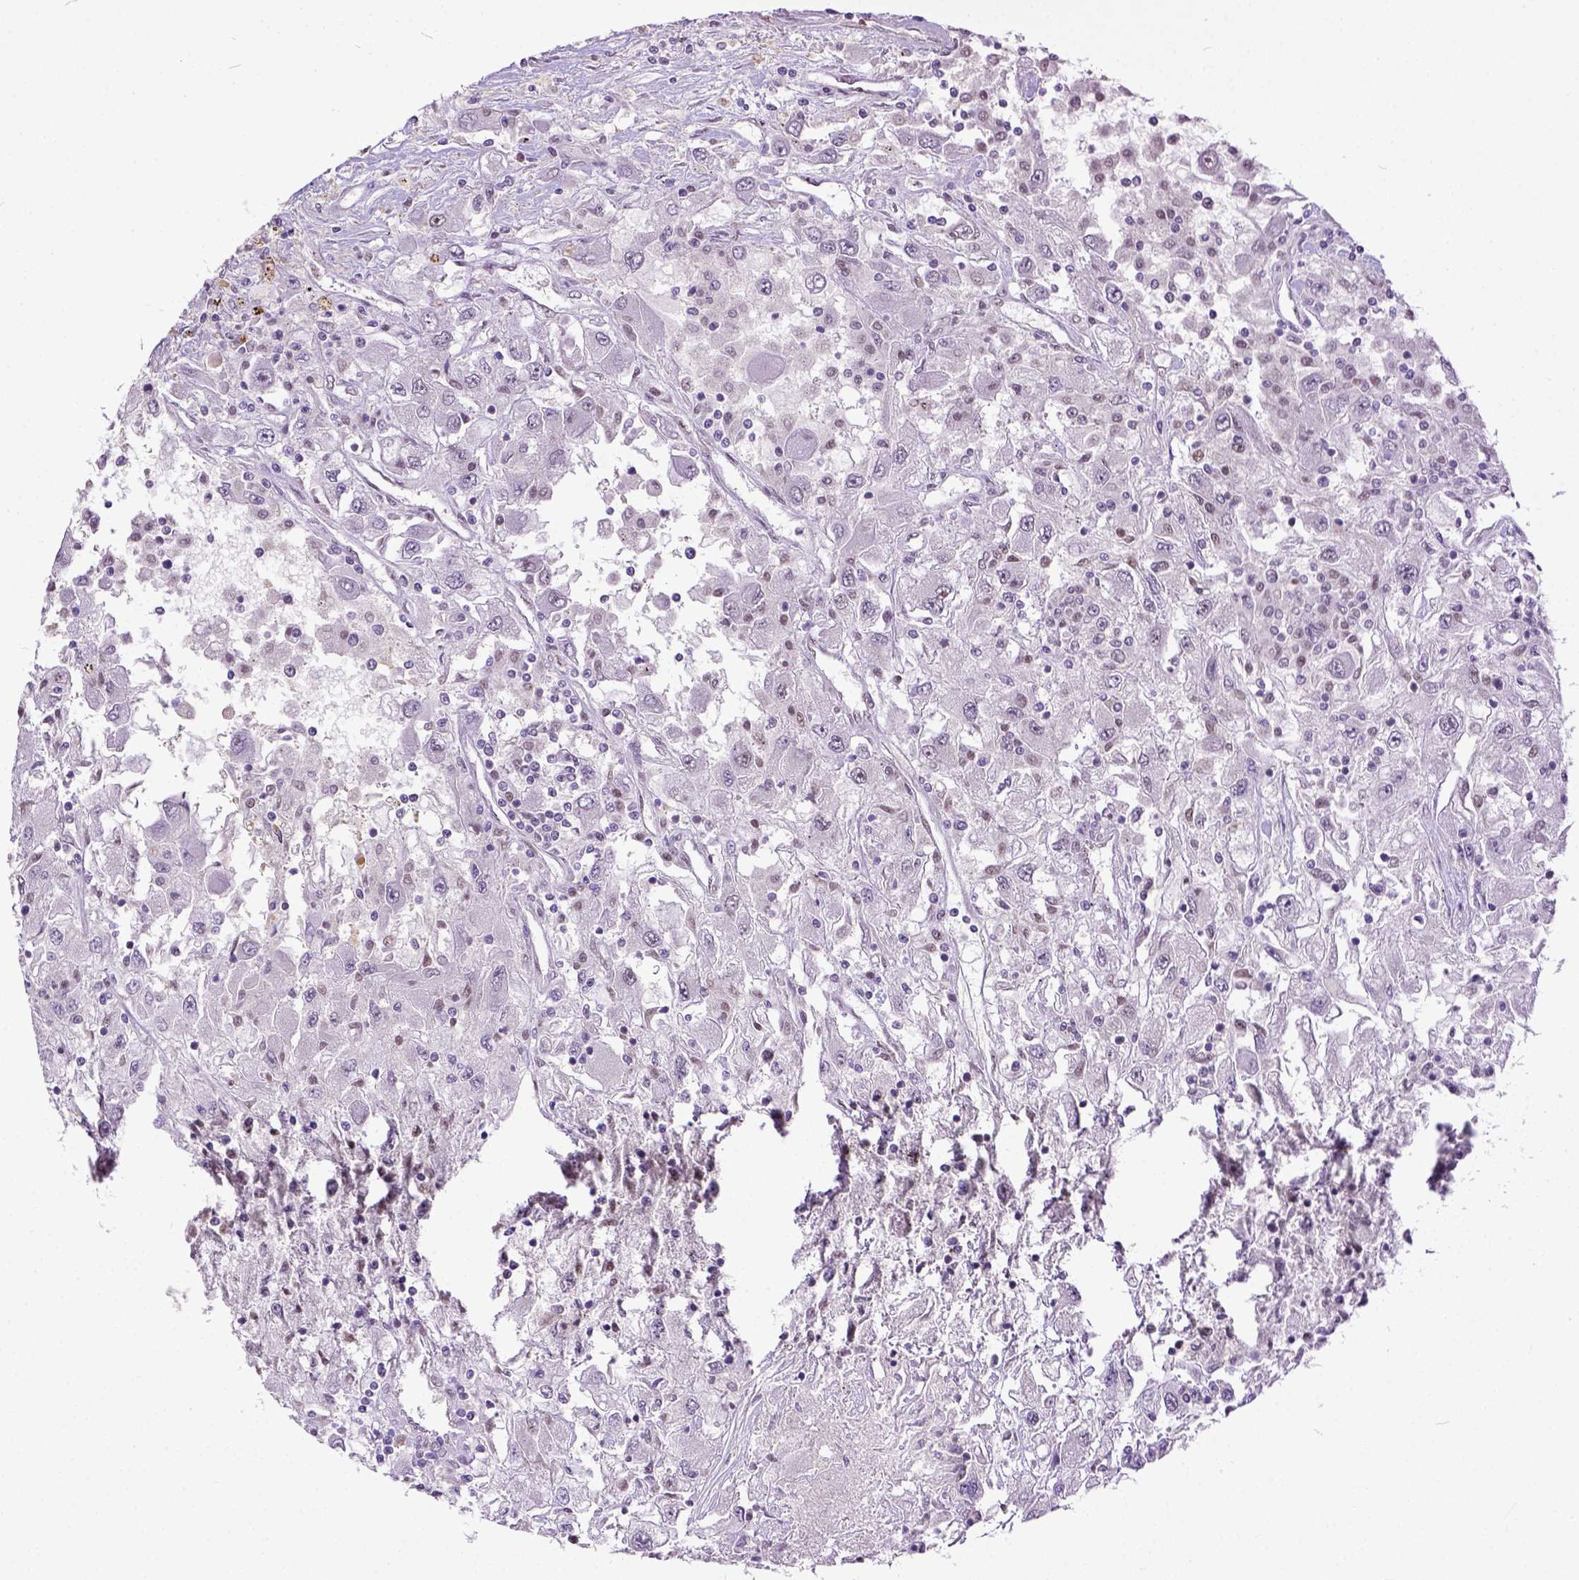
{"staining": {"intensity": "negative", "quantity": "none", "location": "none"}, "tissue": "renal cancer", "cell_type": "Tumor cells", "image_type": "cancer", "snomed": [{"axis": "morphology", "description": "Adenocarcinoma, NOS"}, {"axis": "topography", "description": "Kidney"}], "caption": "Adenocarcinoma (renal) stained for a protein using IHC shows no staining tumor cells.", "gene": "ERCC1", "patient": {"sex": "female", "age": 67}}